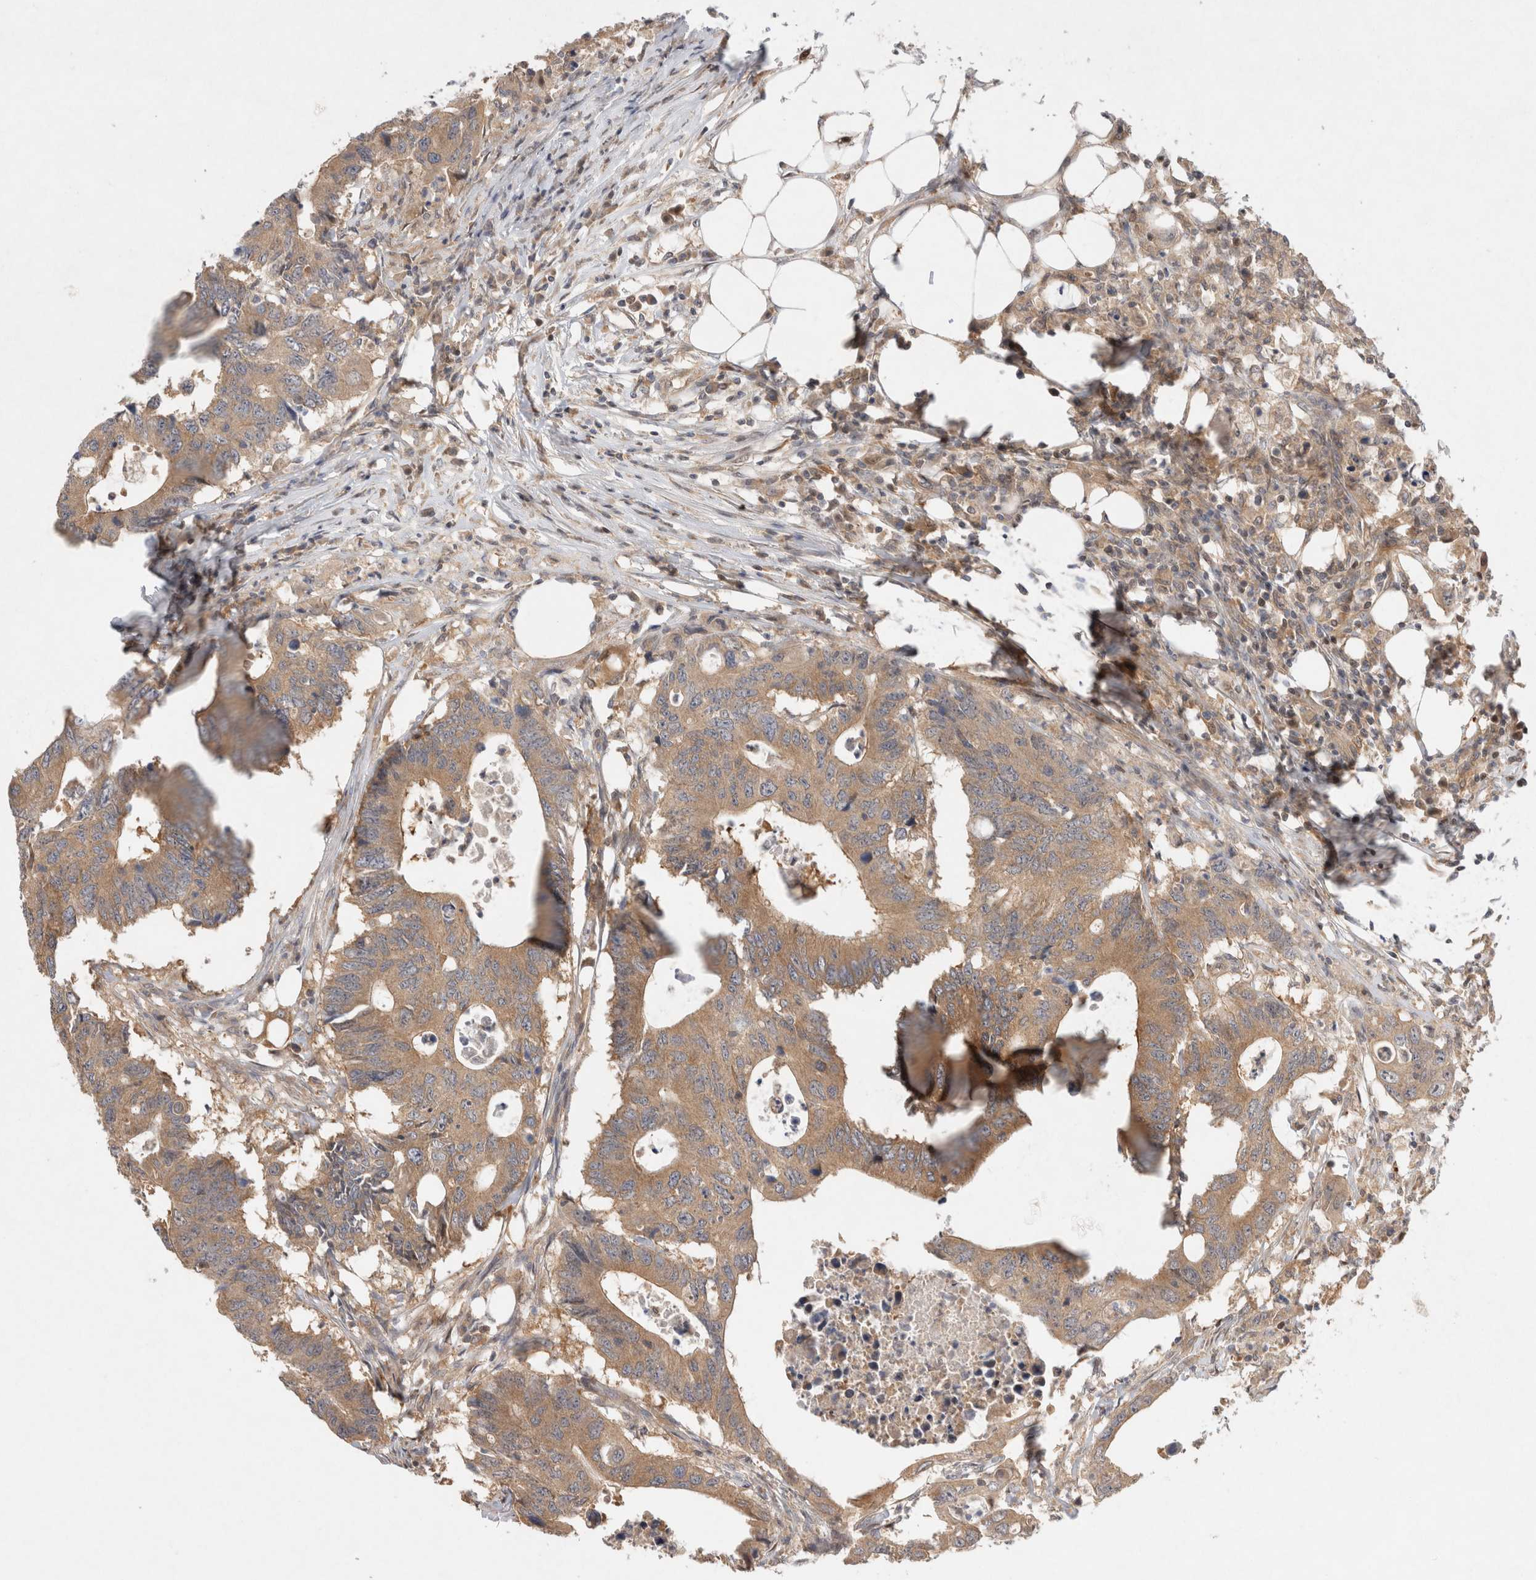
{"staining": {"intensity": "moderate", "quantity": ">75%", "location": "cytoplasmic/membranous"}, "tissue": "colorectal cancer", "cell_type": "Tumor cells", "image_type": "cancer", "snomed": [{"axis": "morphology", "description": "Adenocarcinoma, NOS"}, {"axis": "topography", "description": "Colon"}], "caption": "IHC histopathology image of neoplastic tissue: colorectal cancer stained using immunohistochemistry shows medium levels of moderate protein expression localized specifically in the cytoplasmic/membranous of tumor cells, appearing as a cytoplasmic/membranous brown color.", "gene": "HTT", "patient": {"sex": "male", "age": 71}}